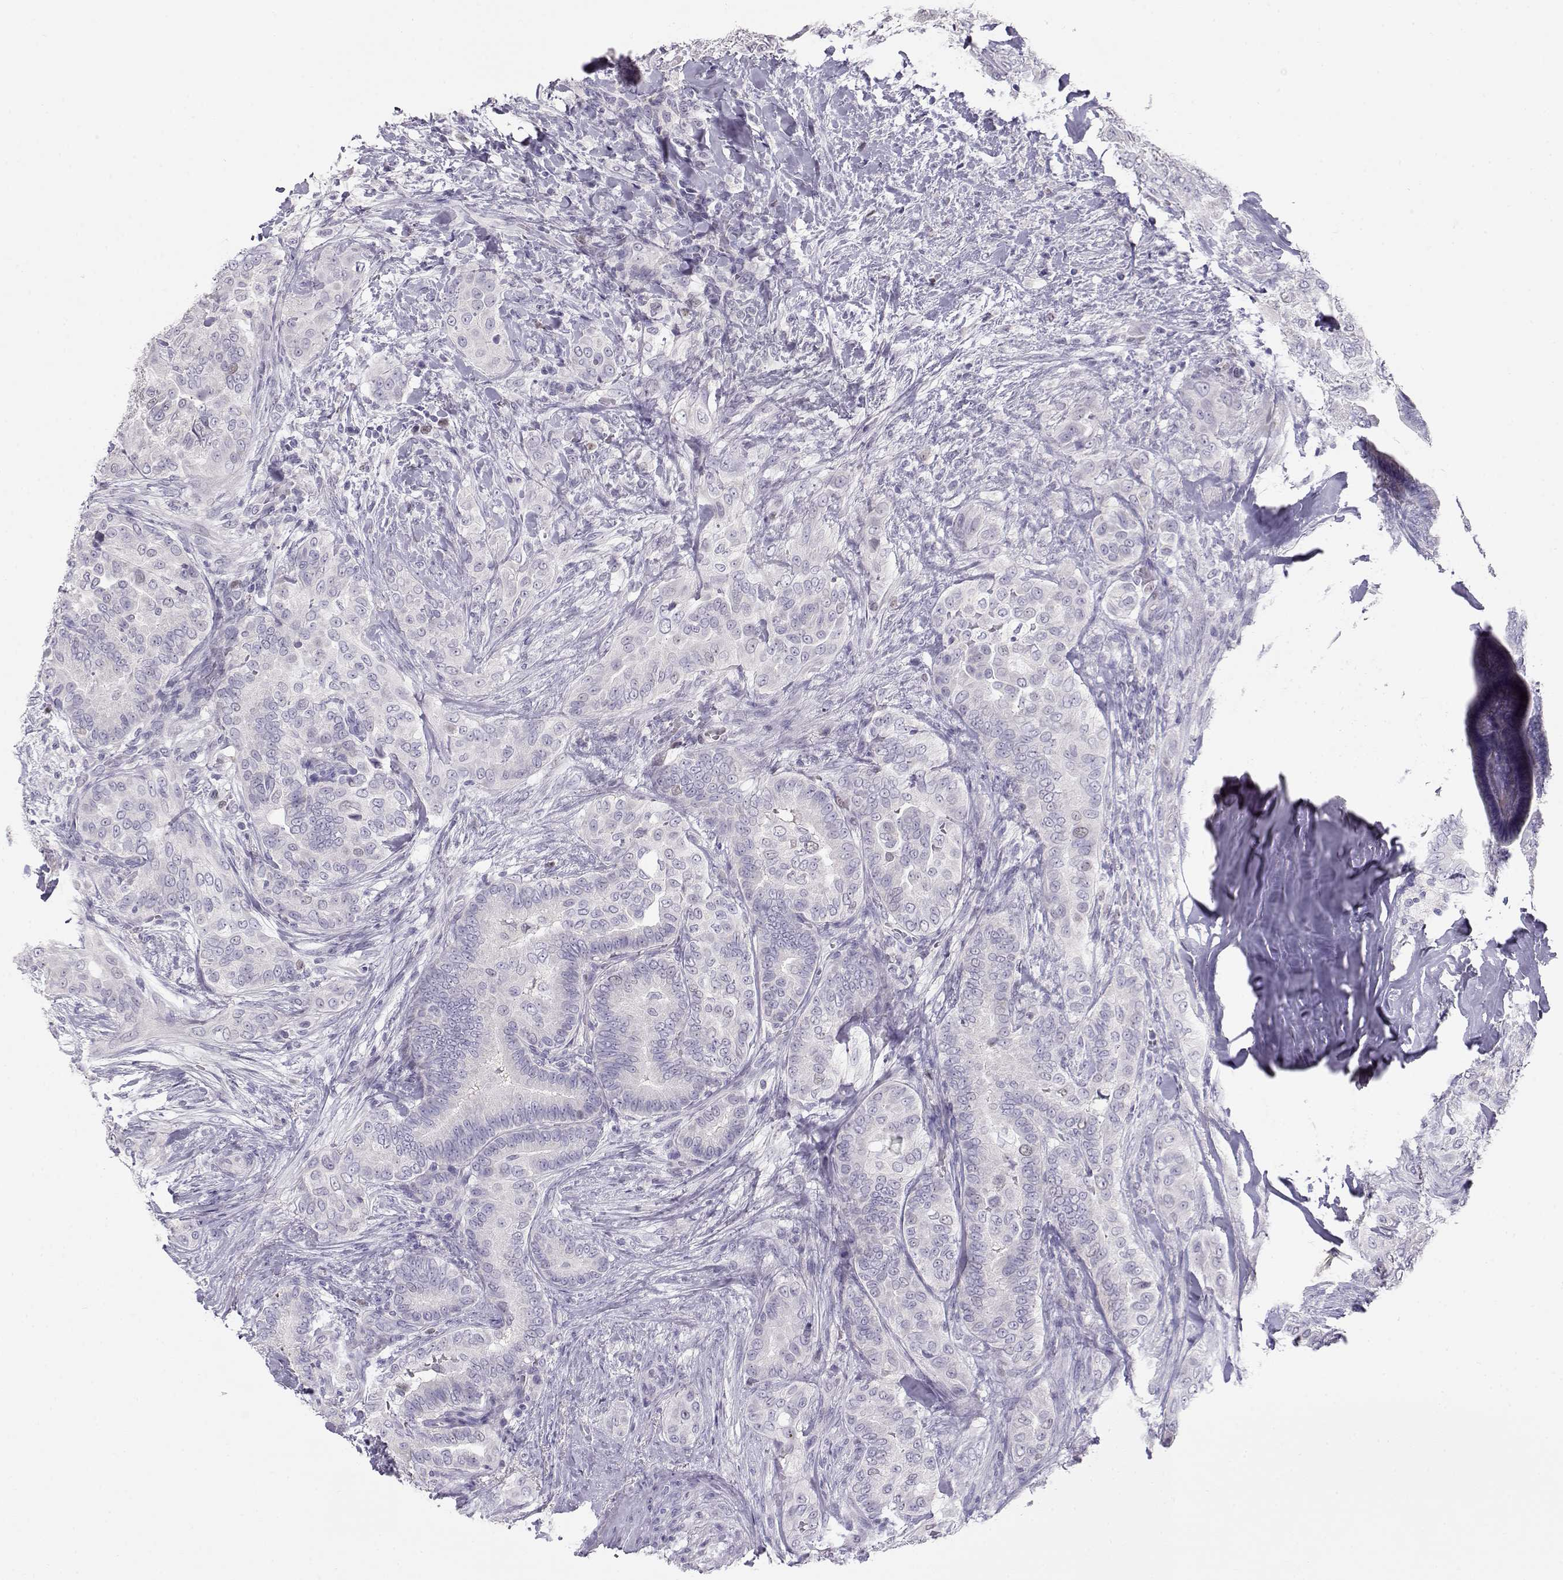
{"staining": {"intensity": "negative", "quantity": "none", "location": "none"}, "tissue": "thyroid cancer", "cell_type": "Tumor cells", "image_type": "cancer", "snomed": [{"axis": "morphology", "description": "Papillary adenocarcinoma, NOS"}, {"axis": "topography", "description": "Thyroid gland"}], "caption": "Immunohistochemistry (IHC) micrograph of thyroid papillary adenocarcinoma stained for a protein (brown), which demonstrates no positivity in tumor cells.", "gene": "OPN5", "patient": {"sex": "male", "age": 61}}